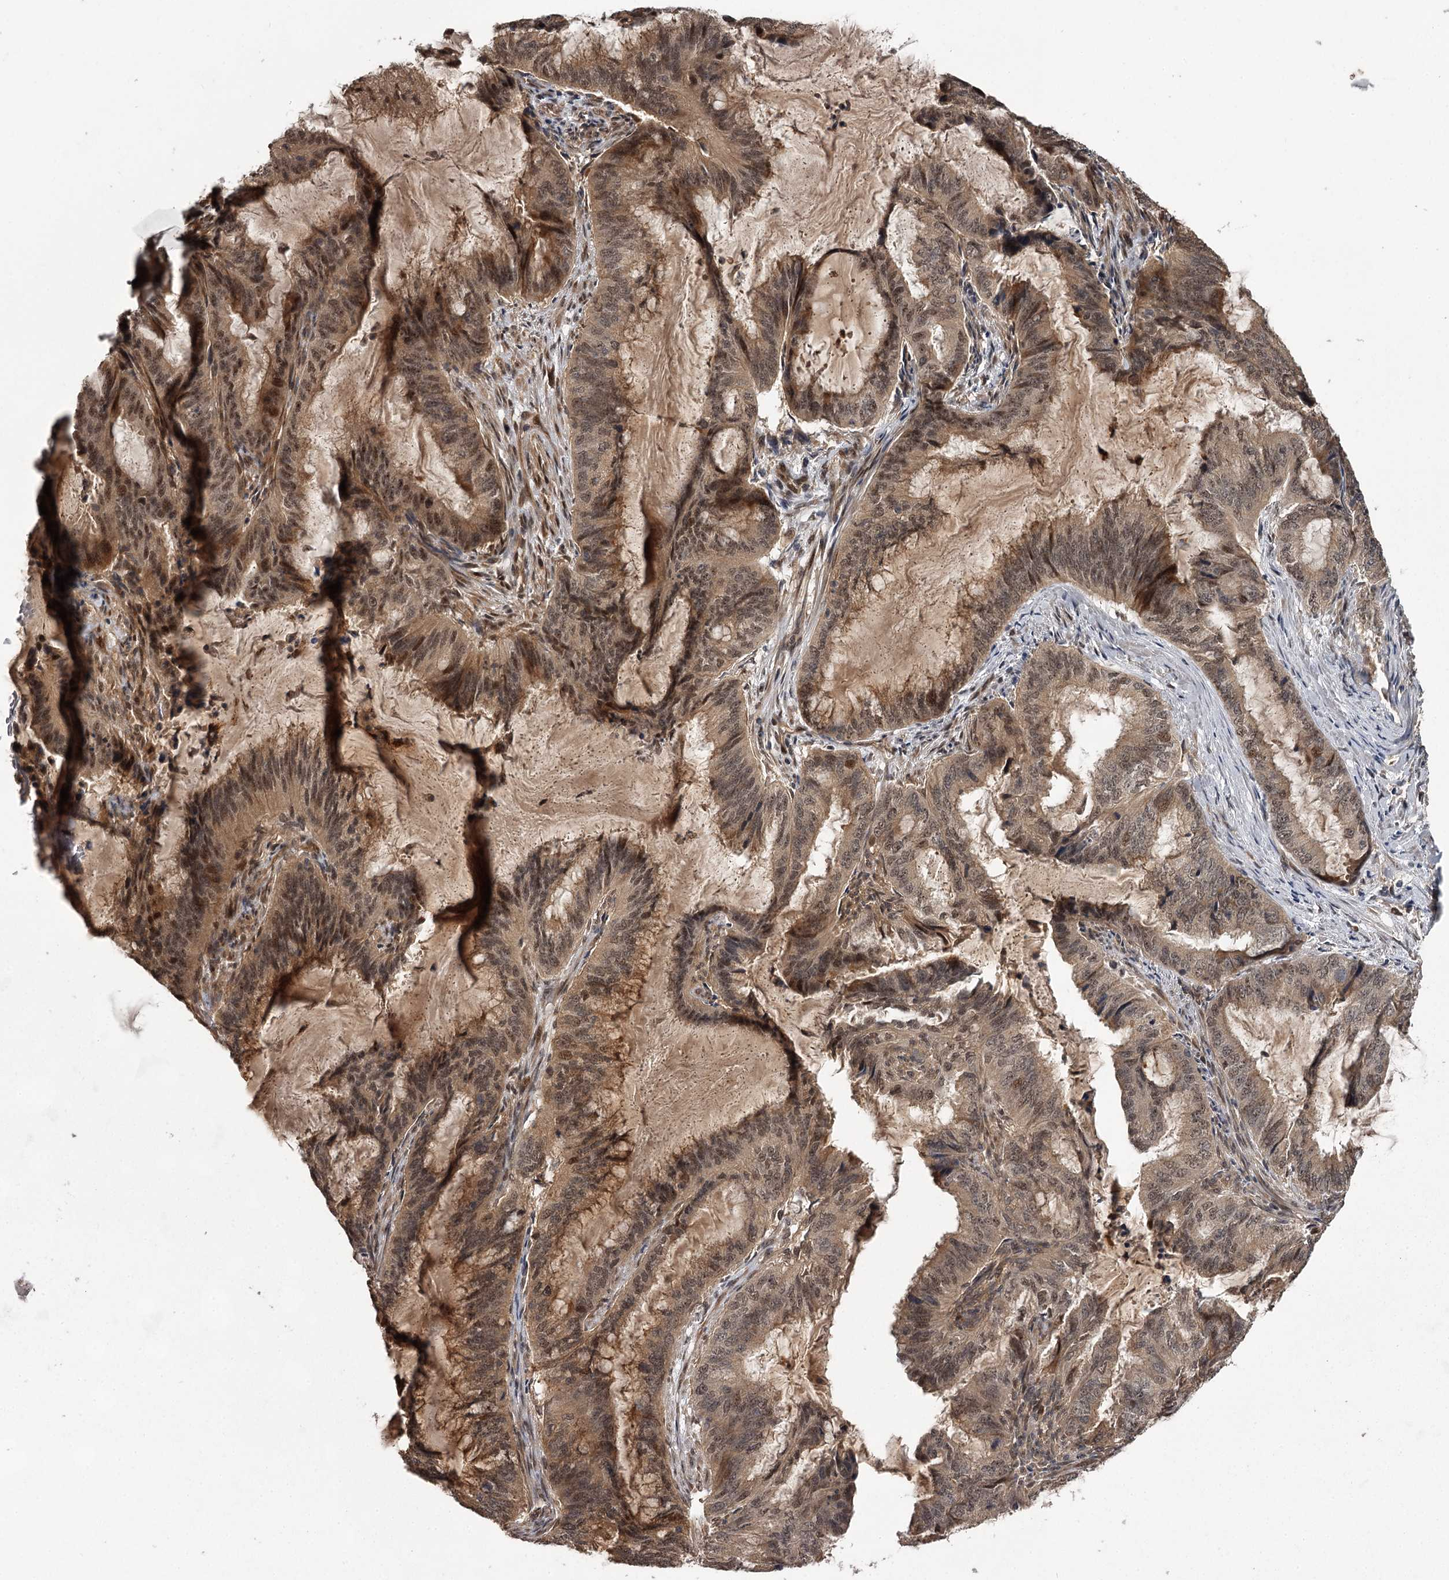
{"staining": {"intensity": "moderate", "quantity": ">75%", "location": "cytoplasmic/membranous"}, "tissue": "endometrial cancer", "cell_type": "Tumor cells", "image_type": "cancer", "snomed": [{"axis": "morphology", "description": "Adenocarcinoma, NOS"}, {"axis": "topography", "description": "Endometrium"}], "caption": "Adenocarcinoma (endometrial) stained for a protein exhibits moderate cytoplasmic/membranous positivity in tumor cells. (DAB (3,3'-diaminobenzidine) IHC with brightfield microscopy, high magnification).", "gene": "MAML3", "patient": {"sex": "female", "age": 51}}